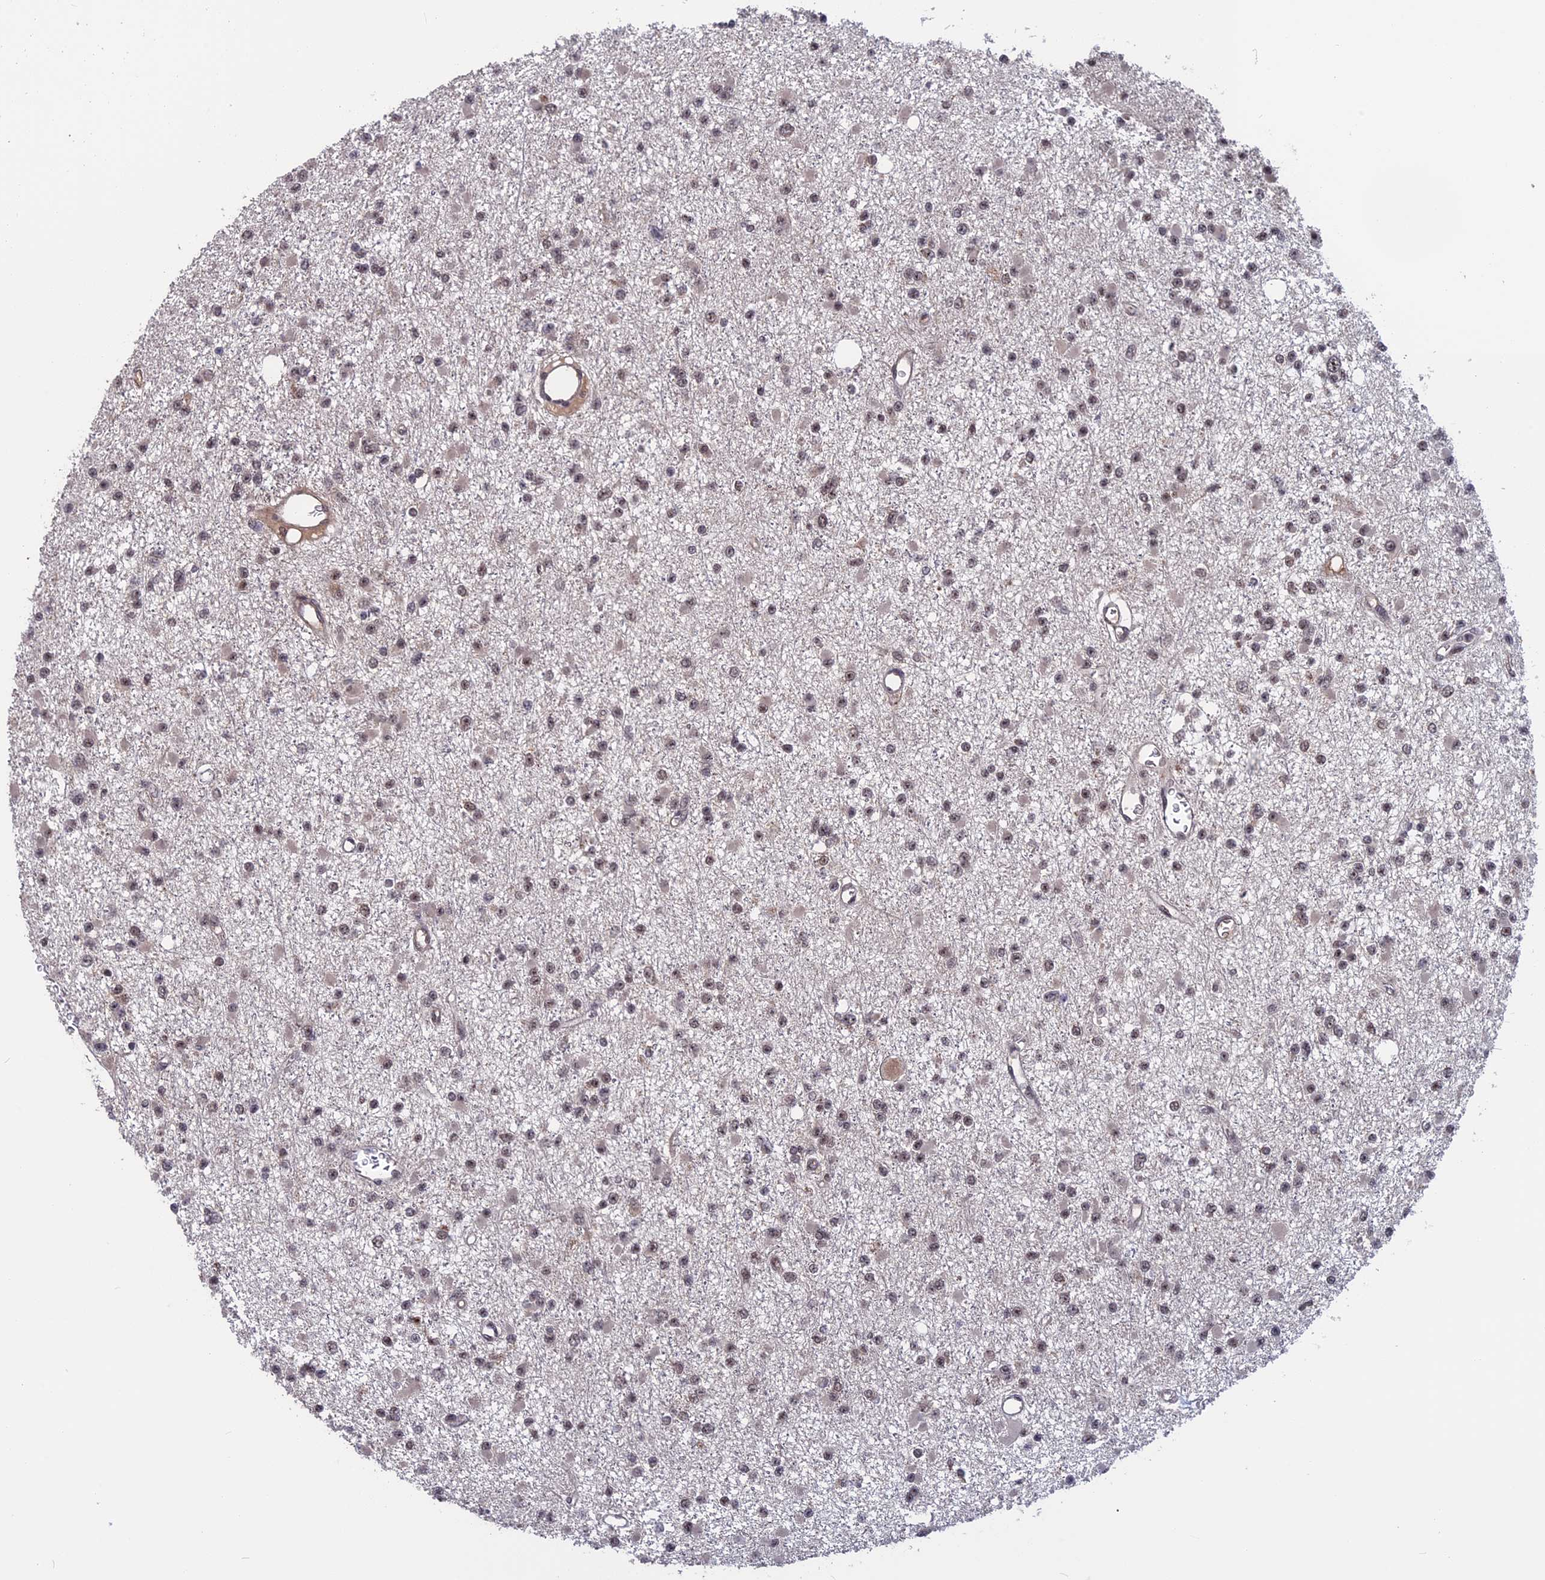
{"staining": {"intensity": "negative", "quantity": "none", "location": "none"}, "tissue": "glioma", "cell_type": "Tumor cells", "image_type": "cancer", "snomed": [{"axis": "morphology", "description": "Glioma, malignant, Low grade"}, {"axis": "topography", "description": "Brain"}], "caption": "Immunohistochemistry of human malignant glioma (low-grade) reveals no expression in tumor cells. The staining was performed using DAB to visualize the protein expression in brown, while the nuclei were stained in blue with hematoxylin (Magnification: 20x).", "gene": "CACTIN", "patient": {"sex": "female", "age": 22}}